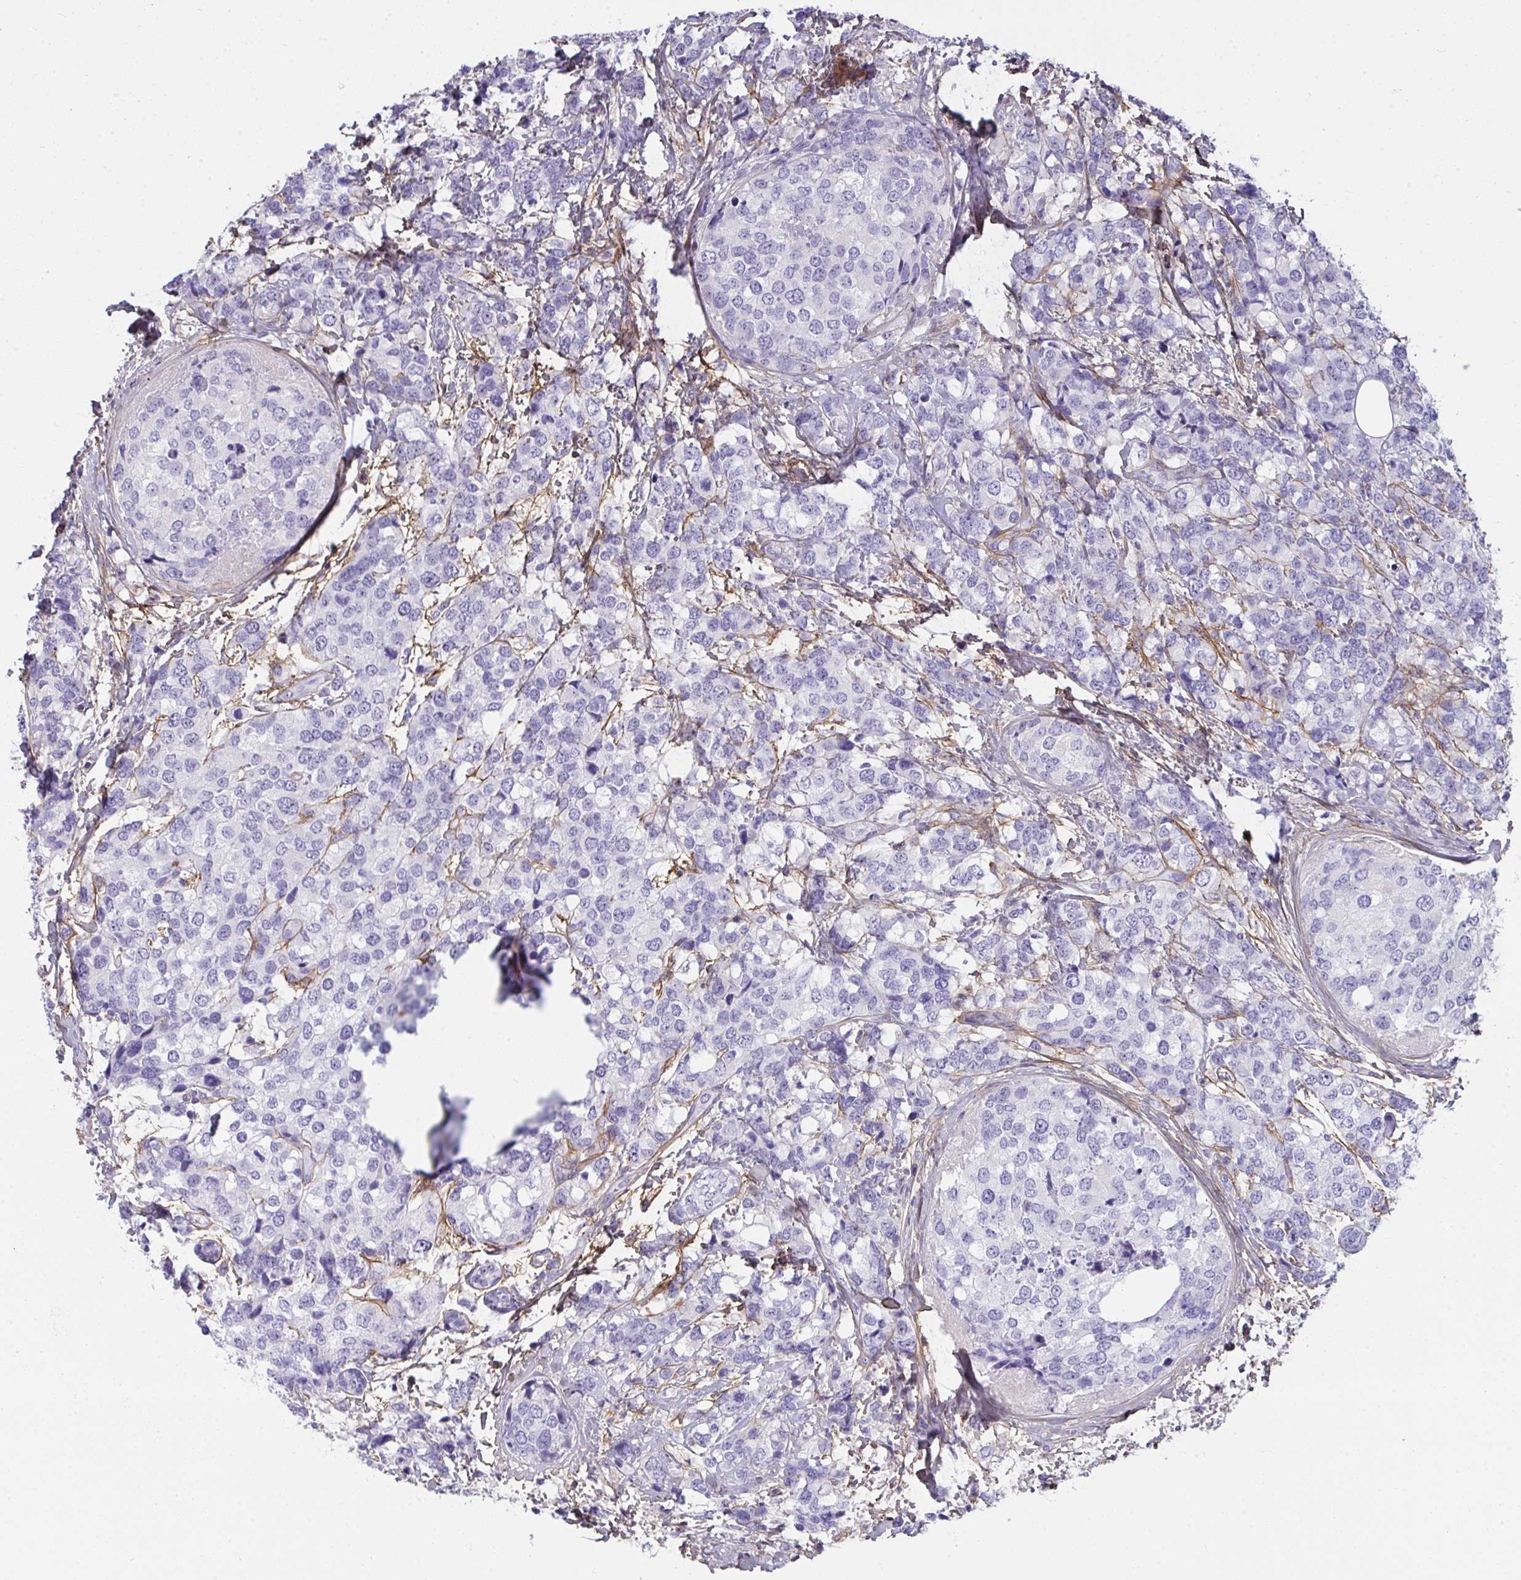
{"staining": {"intensity": "negative", "quantity": "none", "location": "none"}, "tissue": "breast cancer", "cell_type": "Tumor cells", "image_type": "cancer", "snomed": [{"axis": "morphology", "description": "Lobular carcinoma"}, {"axis": "topography", "description": "Breast"}], "caption": "High power microscopy photomicrograph of an immunohistochemistry micrograph of lobular carcinoma (breast), revealing no significant staining in tumor cells.", "gene": "LHFPL6", "patient": {"sex": "female", "age": 59}}